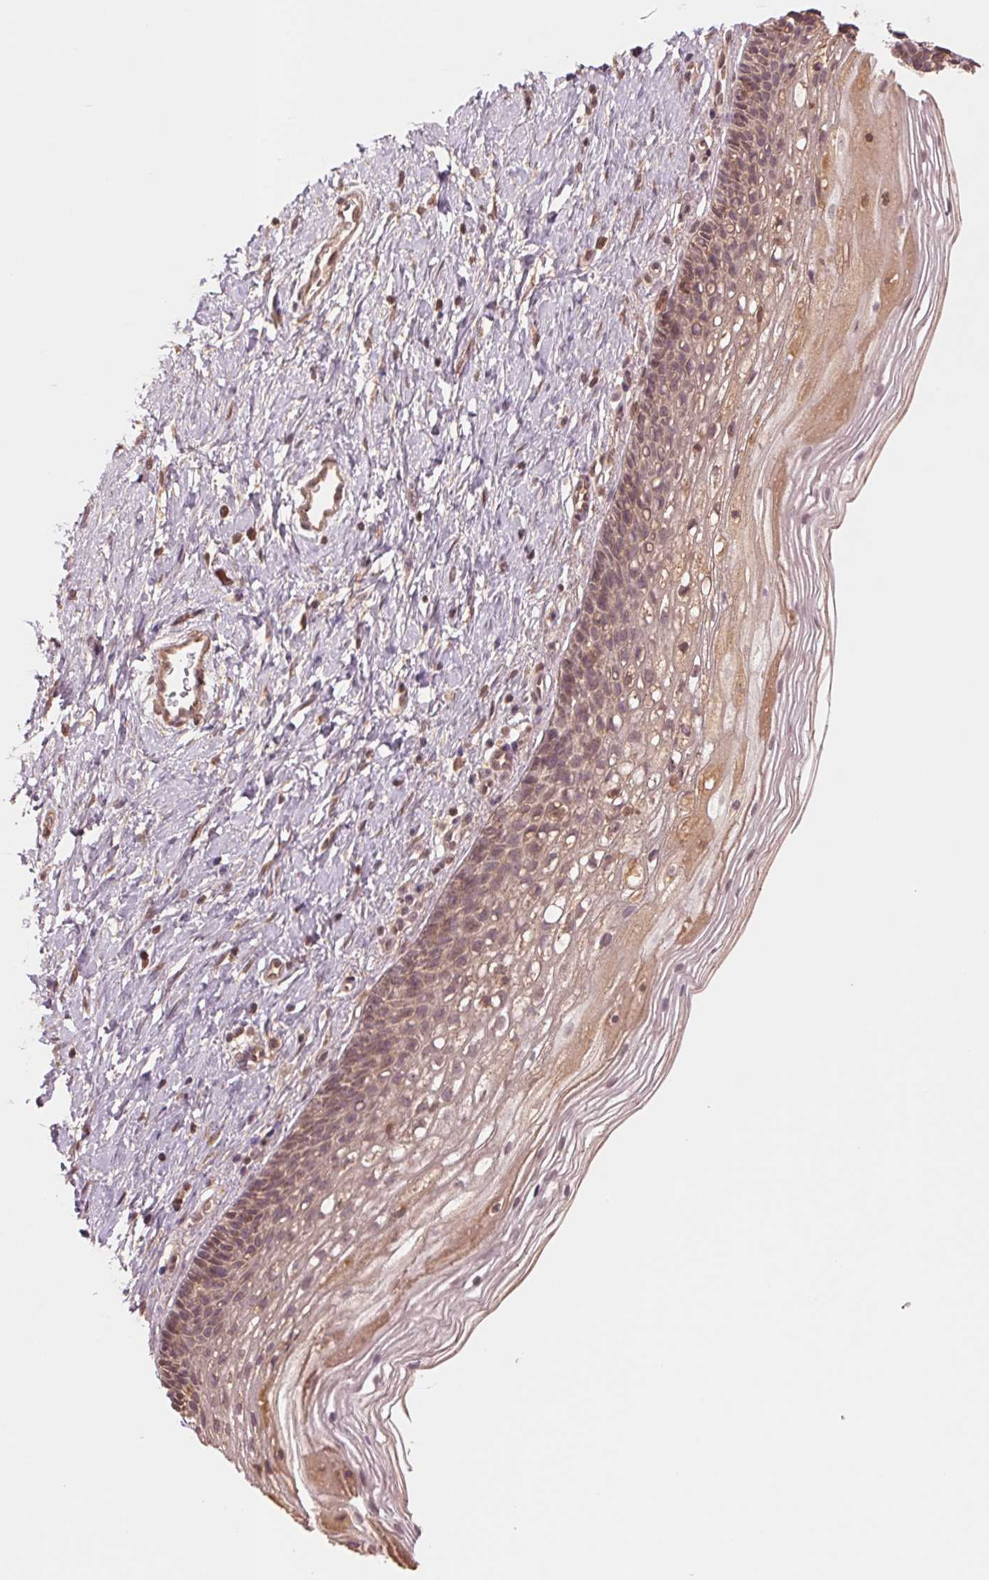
{"staining": {"intensity": "weak", "quantity": "<25%", "location": "cytoplasmic/membranous"}, "tissue": "cervix", "cell_type": "Glandular cells", "image_type": "normal", "snomed": [{"axis": "morphology", "description": "Normal tissue, NOS"}, {"axis": "topography", "description": "Cervix"}], "caption": "Immunohistochemistry of normal human cervix exhibits no positivity in glandular cells.", "gene": "PPIAL4A", "patient": {"sex": "female", "age": 34}}